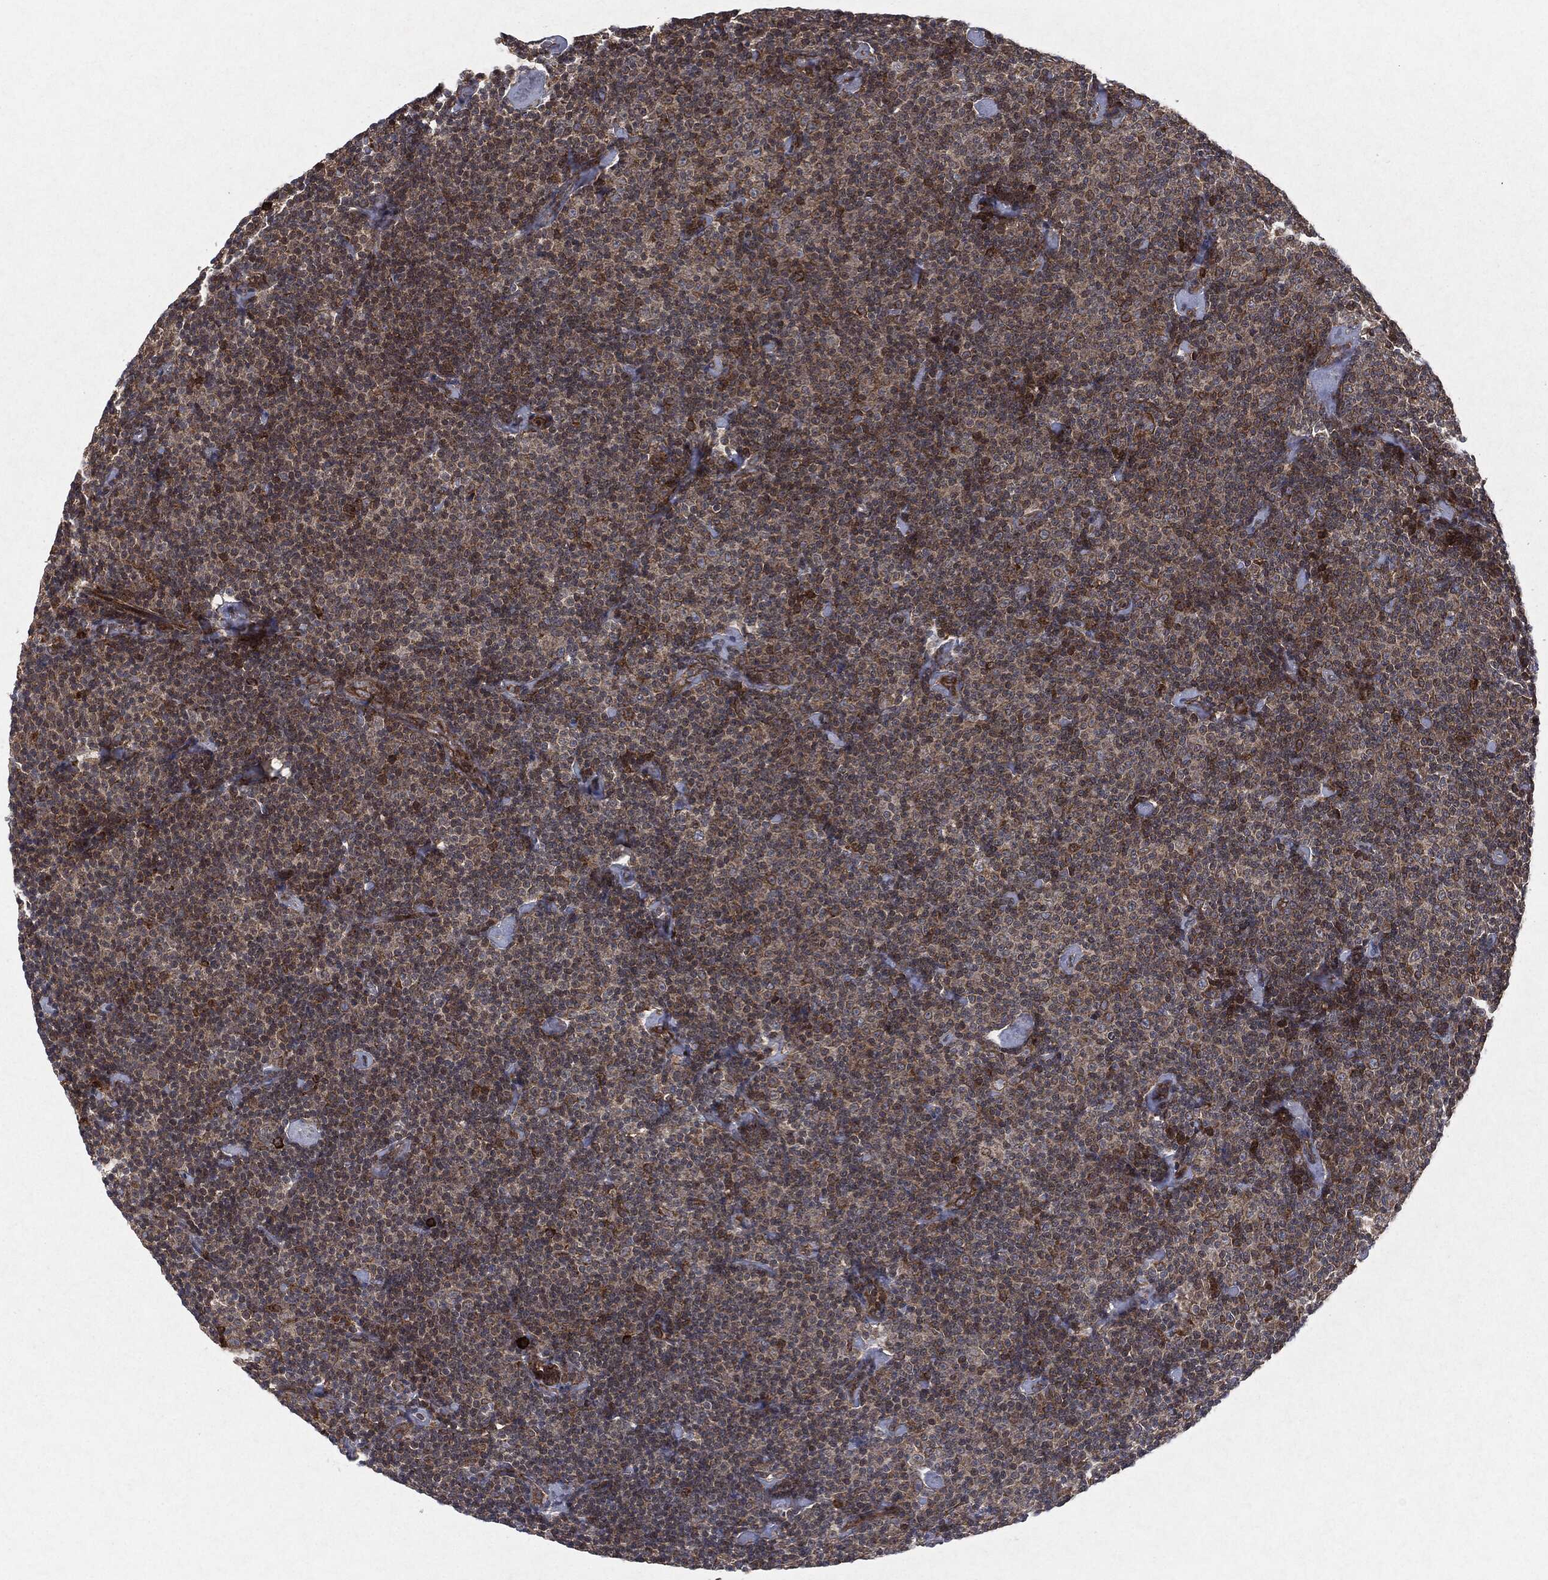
{"staining": {"intensity": "strong", "quantity": "<25%", "location": "cytoplasmic/membranous"}, "tissue": "lymphoma", "cell_type": "Tumor cells", "image_type": "cancer", "snomed": [{"axis": "morphology", "description": "Malignant lymphoma, non-Hodgkin's type, Low grade"}, {"axis": "topography", "description": "Lymph node"}], "caption": "A micrograph of lymphoma stained for a protein shows strong cytoplasmic/membranous brown staining in tumor cells.", "gene": "RAF1", "patient": {"sex": "male", "age": 81}}